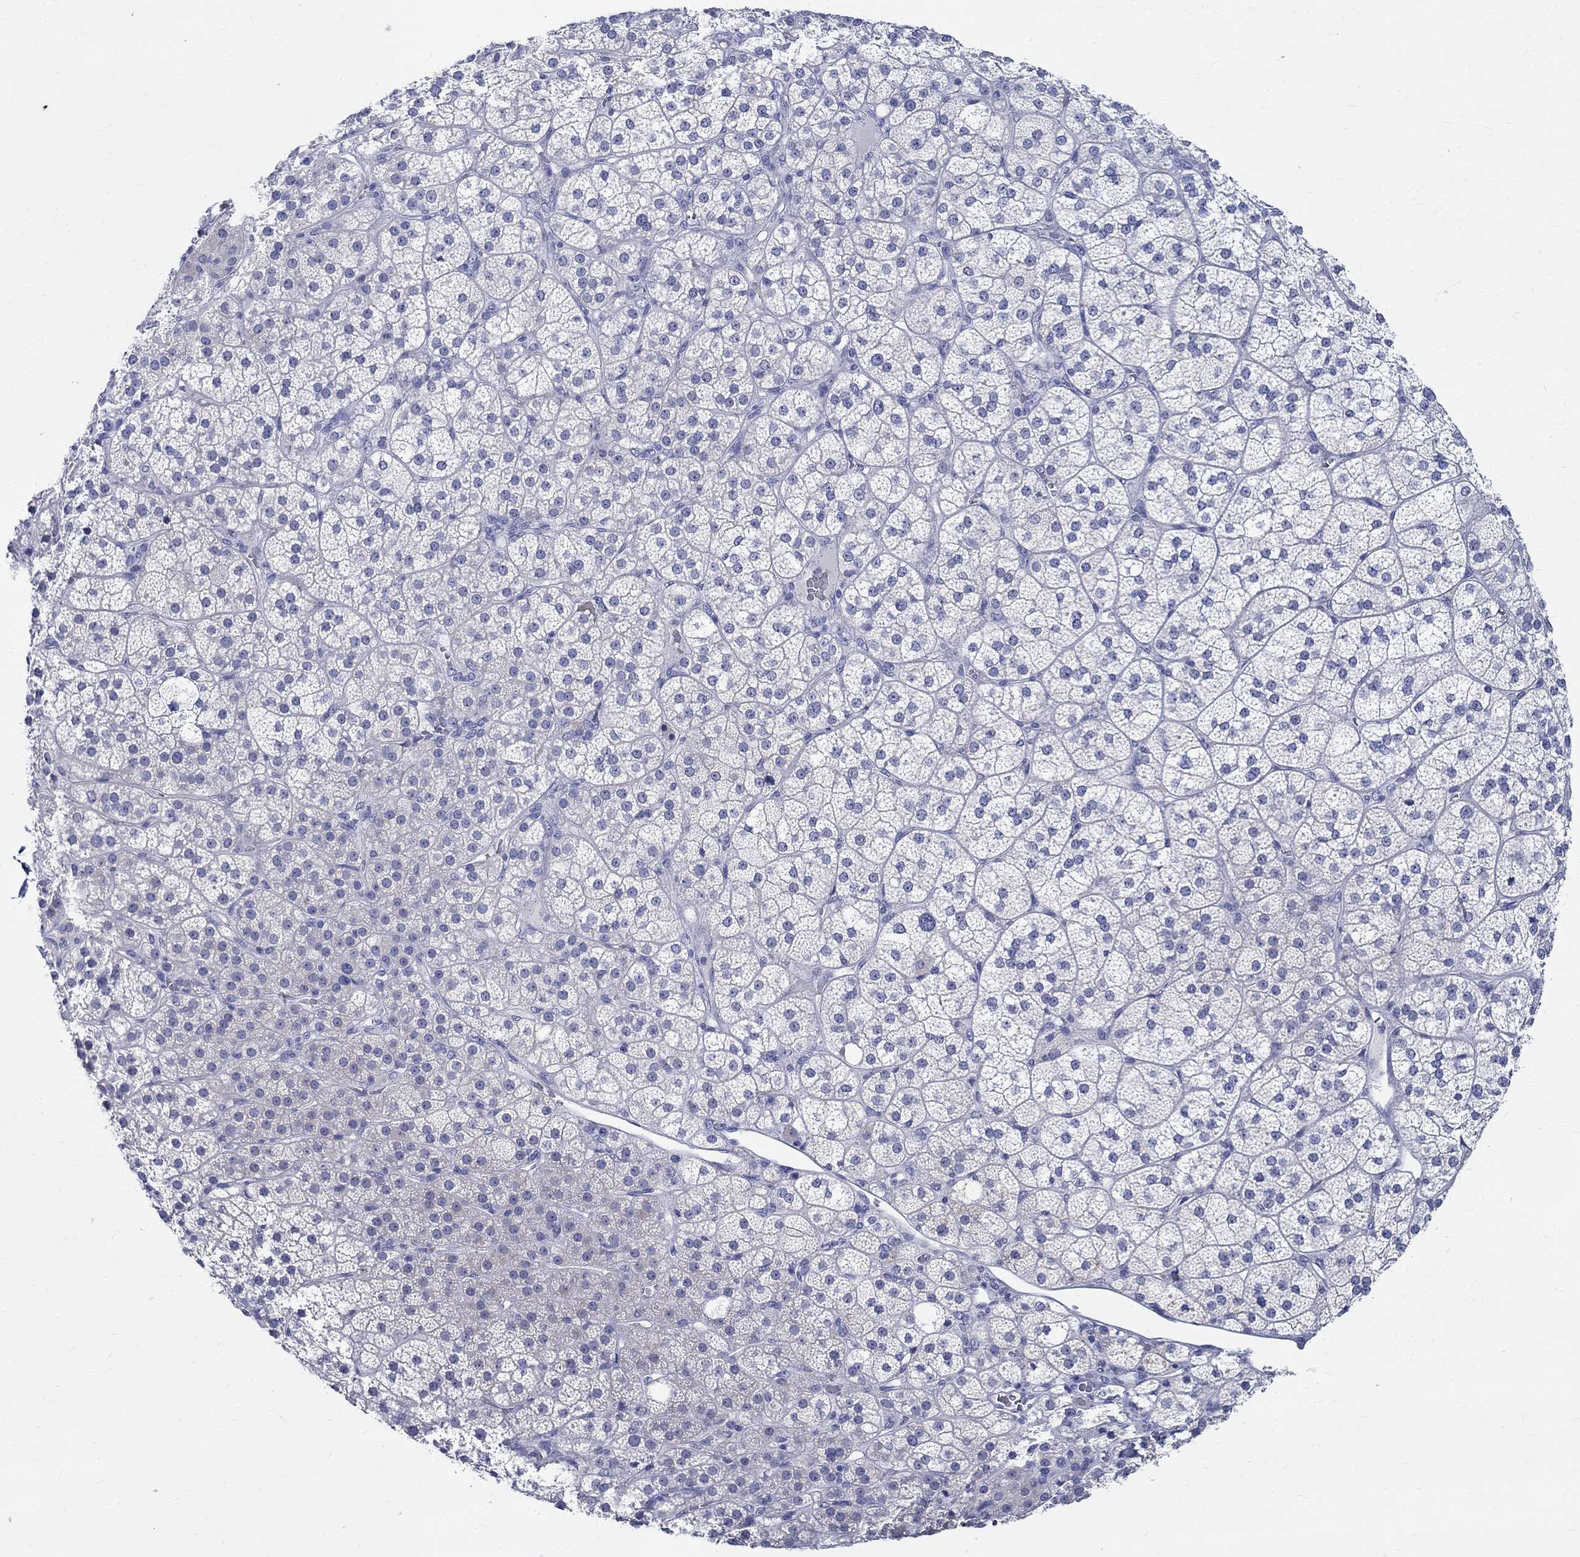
{"staining": {"intensity": "weak", "quantity": "<25%", "location": "cytoplasmic/membranous"}, "tissue": "adrenal gland", "cell_type": "Glandular cells", "image_type": "normal", "snomed": [{"axis": "morphology", "description": "Normal tissue, NOS"}, {"axis": "topography", "description": "Adrenal gland"}], "caption": "IHC of normal human adrenal gland displays no expression in glandular cells. The staining is performed using DAB brown chromogen with nuclei counter-stained in using hematoxylin.", "gene": "CETN1", "patient": {"sex": "female", "age": 60}}